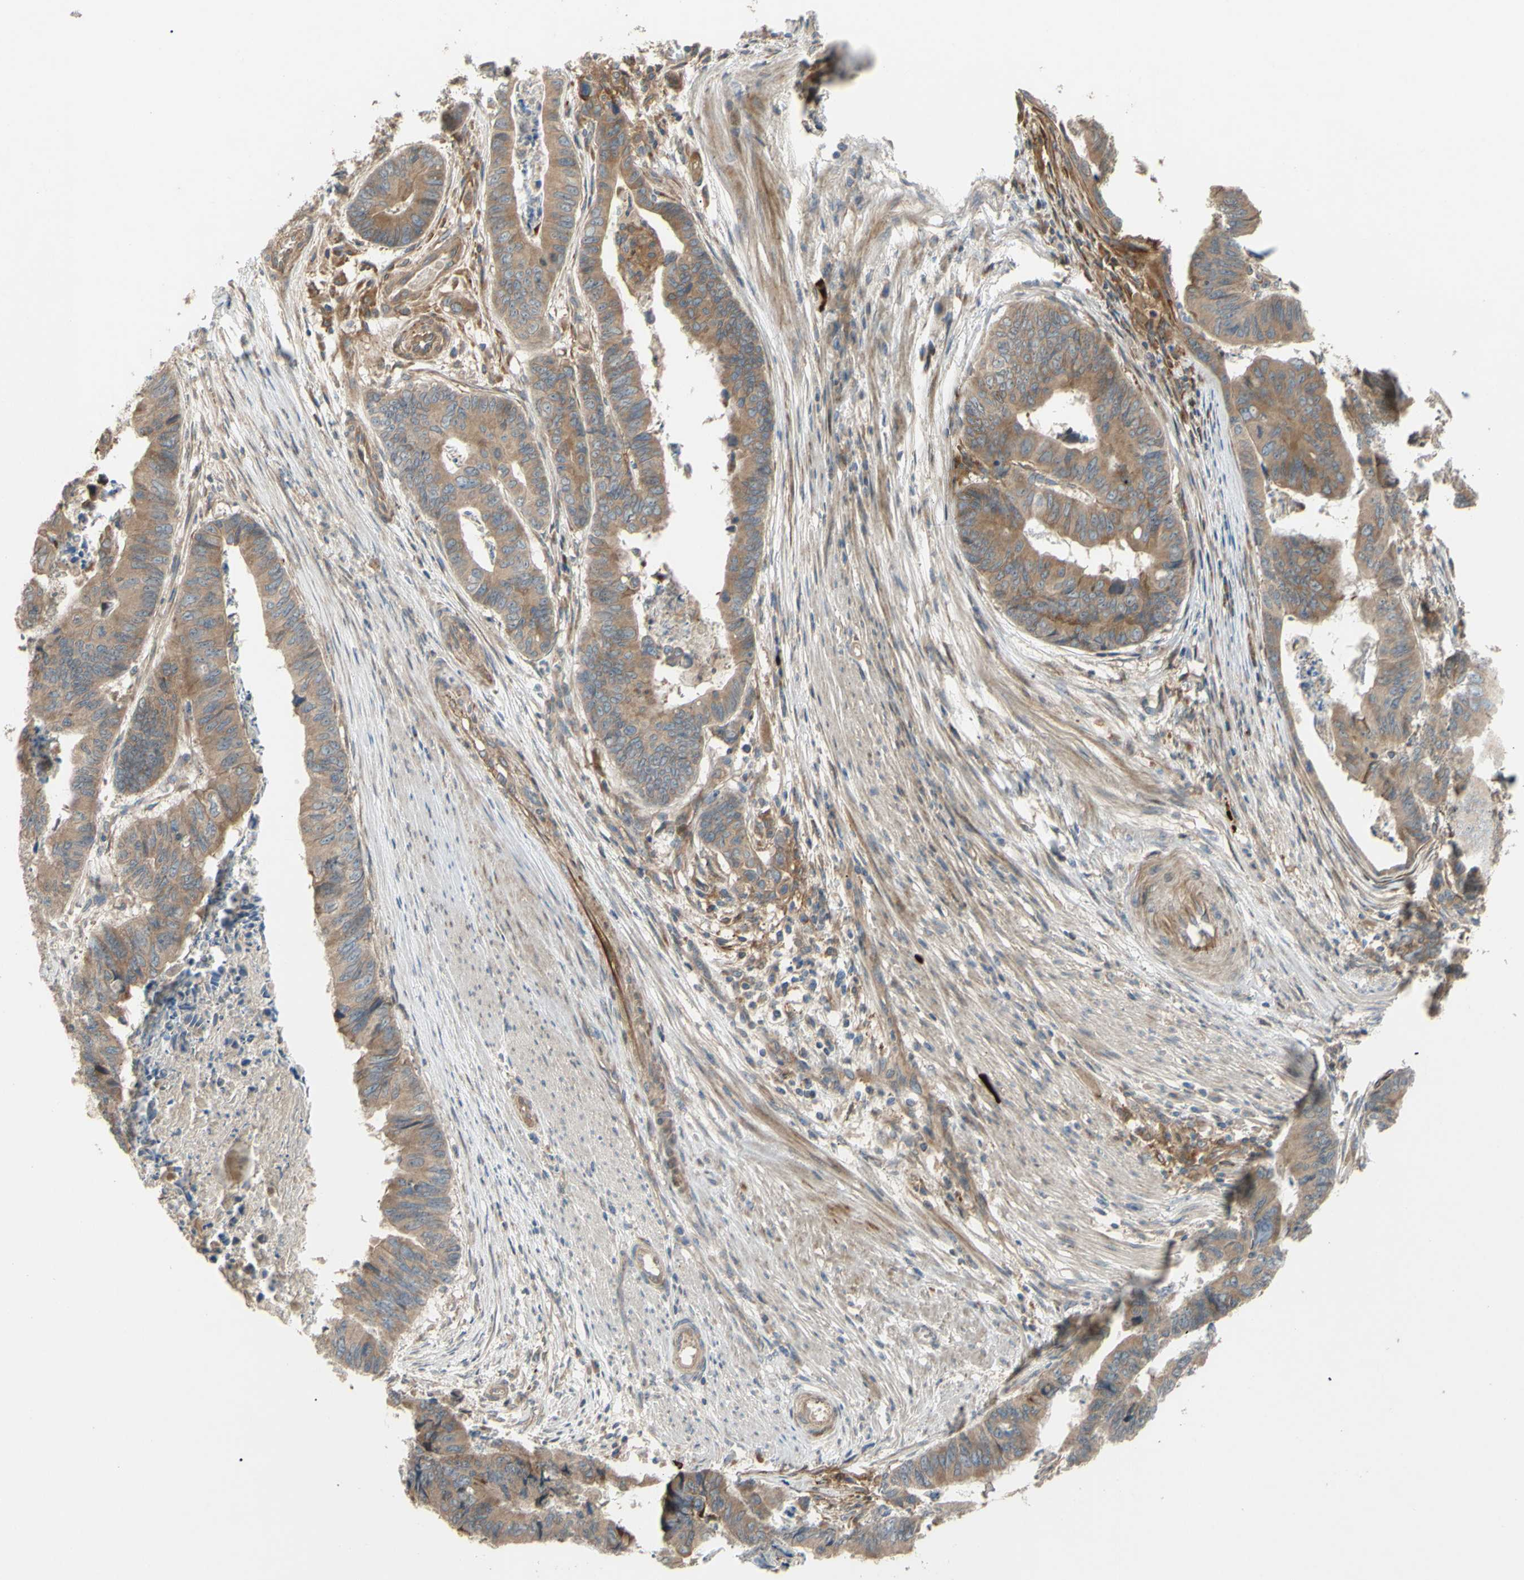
{"staining": {"intensity": "moderate", "quantity": ">75%", "location": "cytoplasmic/membranous"}, "tissue": "stomach cancer", "cell_type": "Tumor cells", "image_type": "cancer", "snomed": [{"axis": "morphology", "description": "Adenocarcinoma, NOS"}, {"axis": "topography", "description": "Stomach, lower"}], "caption": "Stomach adenocarcinoma was stained to show a protein in brown. There is medium levels of moderate cytoplasmic/membranous expression in approximately >75% of tumor cells.", "gene": "SPTLC1", "patient": {"sex": "male", "age": 77}}